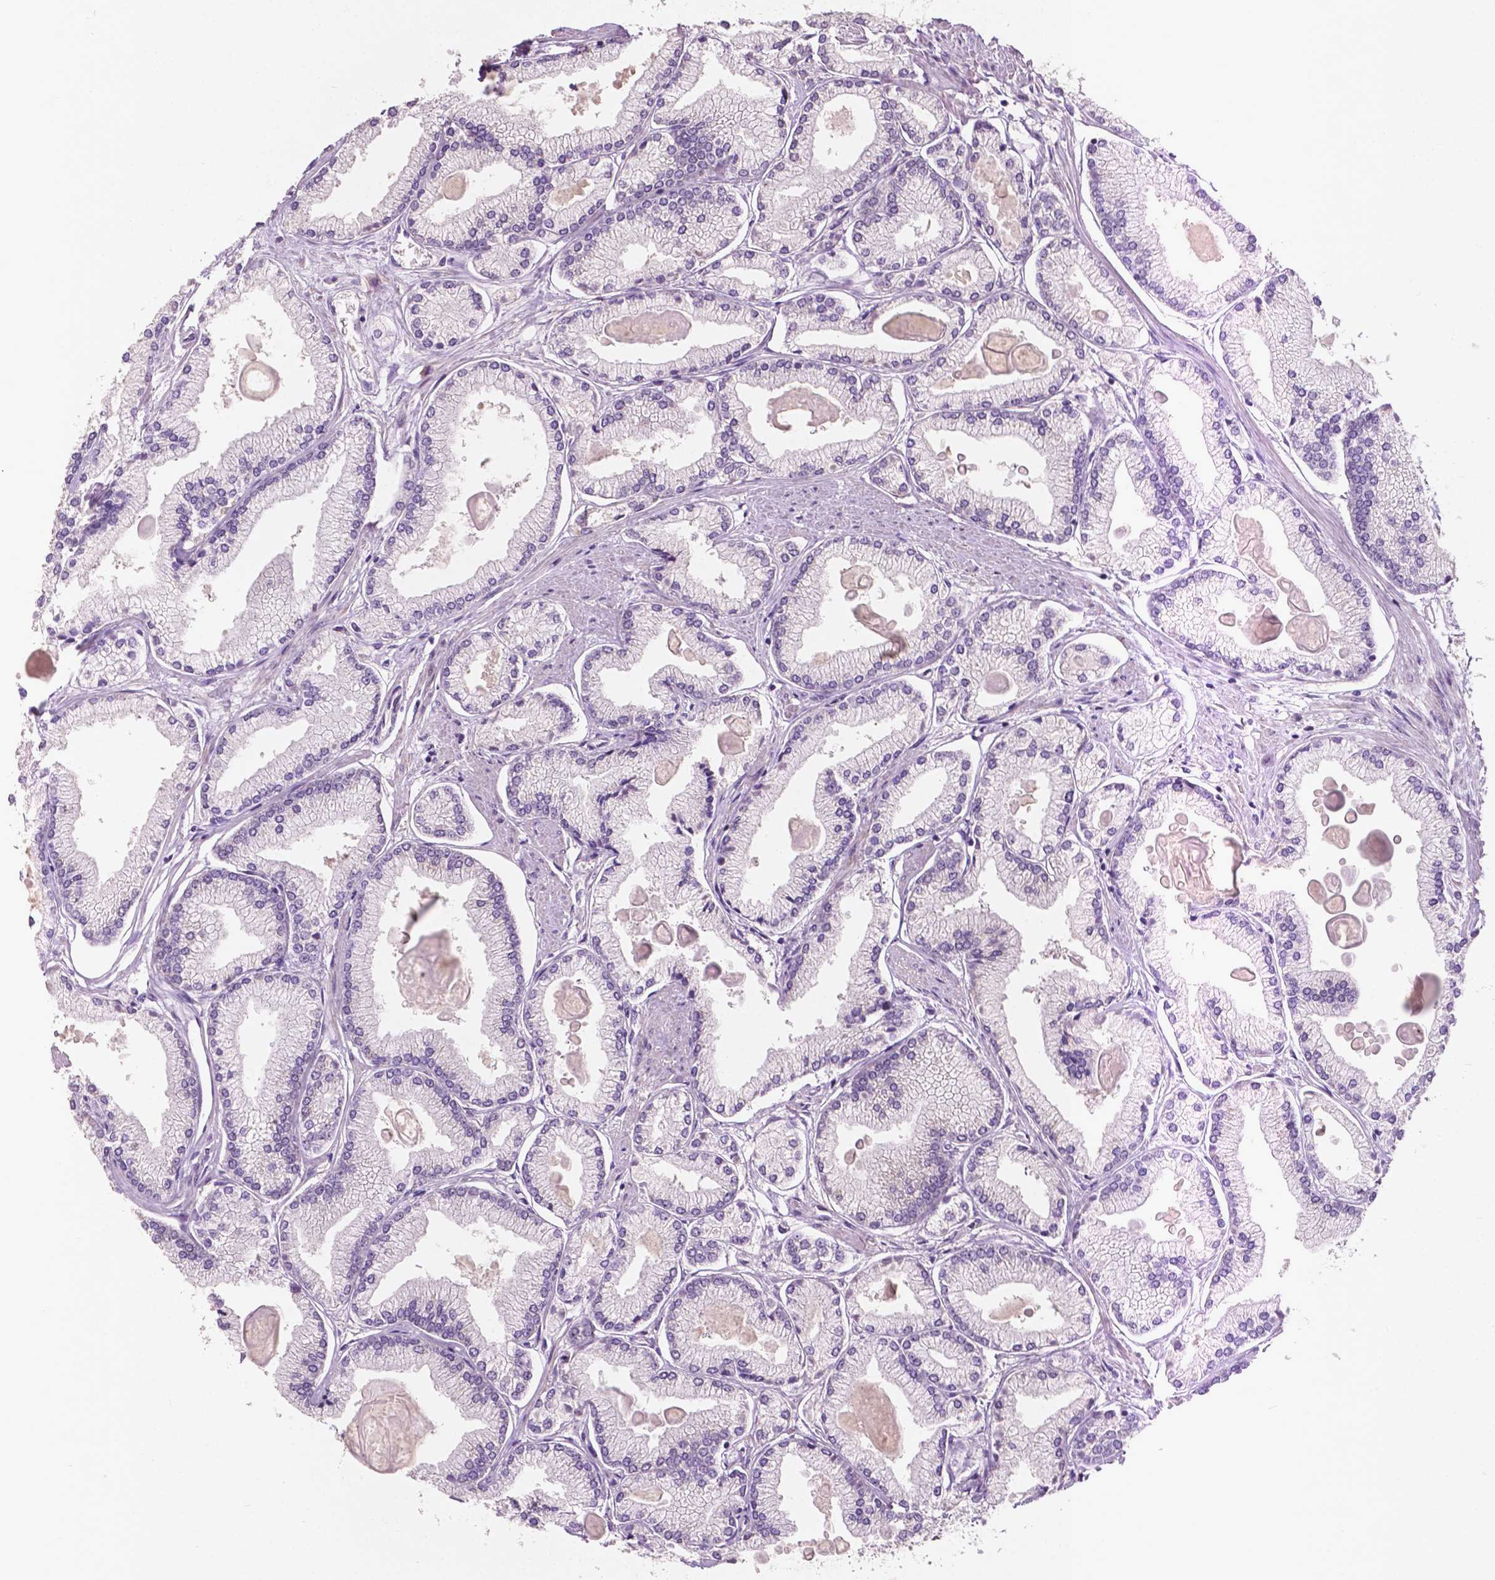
{"staining": {"intensity": "negative", "quantity": "none", "location": "none"}, "tissue": "prostate cancer", "cell_type": "Tumor cells", "image_type": "cancer", "snomed": [{"axis": "morphology", "description": "Adenocarcinoma, High grade"}, {"axis": "topography", "description": "Prostate"}], "caption": "The image displays no staining of tumor cells in prostate cancer (adenocarcinoma (high-grade)). (Brightfield microscopy of DAB IHC at high magnification).", "gene": "EBAG9", "patient": {"sex": "male", "age": 68}}